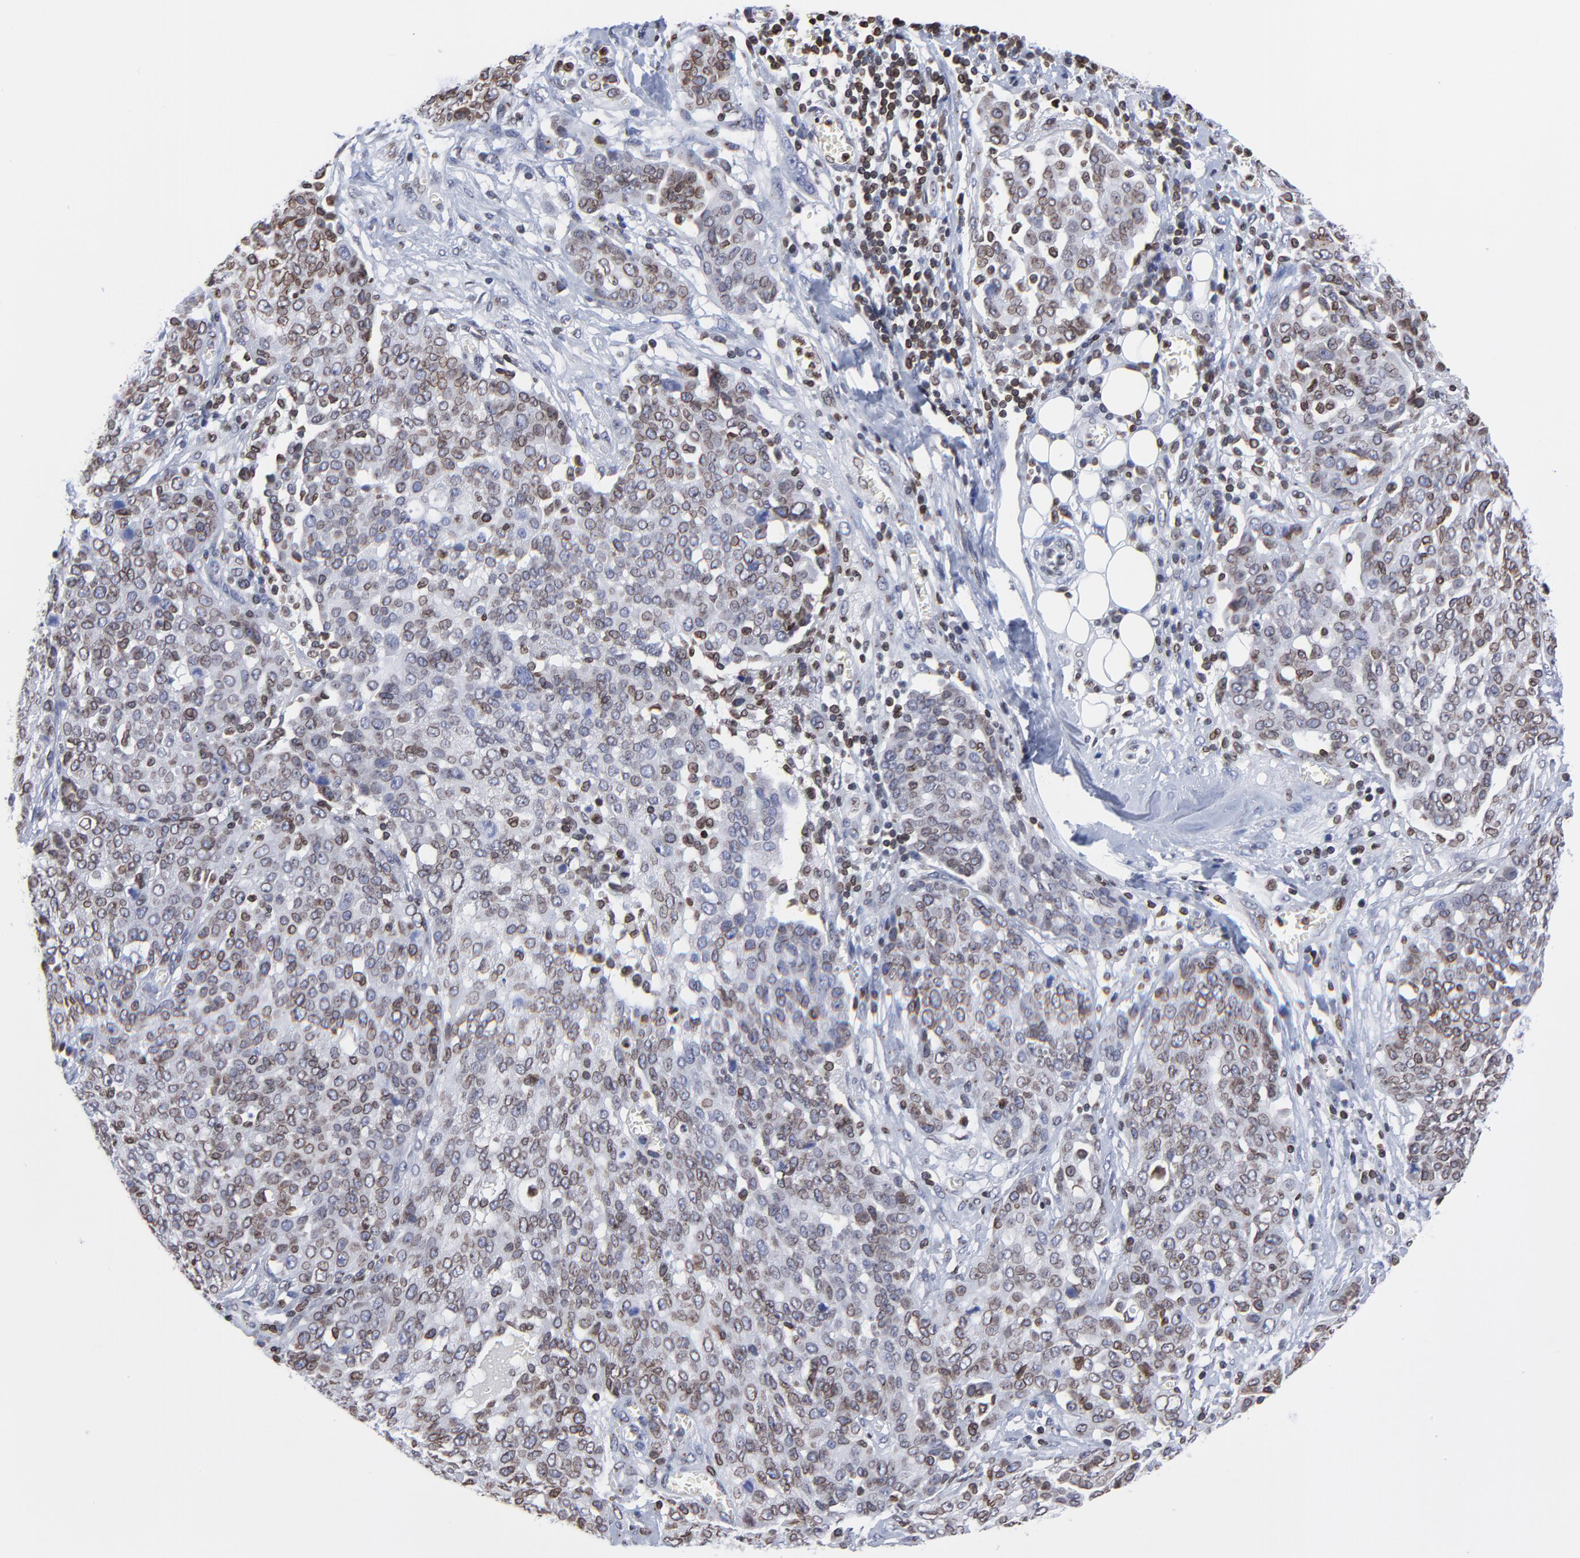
{"staining": {"intensity": "moderate", "quantity": "25%-75%", "location": "cytoplasmic/membranous,nuclear"}, "tissue": "ovarian cancer", "cell_type": "Tumor cells", "image_type": "cancer", "snomed": [{"axis": "morphology", "description": "Cystadenocarcinoma, serous, NOS"}, {"axis": "topography", "description": "Soft tissue"}, {"axis": "topography", "description": "Ovary"}], "caption": "Protein analysis of serous cystadenocarcinoma (ovarian) tissue reveals moderate cytoplasmic/membranous and nuclear positivity in about 25%-75% of tumor cells.", "gene": "THAP7", "patient": {"sex": "female", "age": 57}}